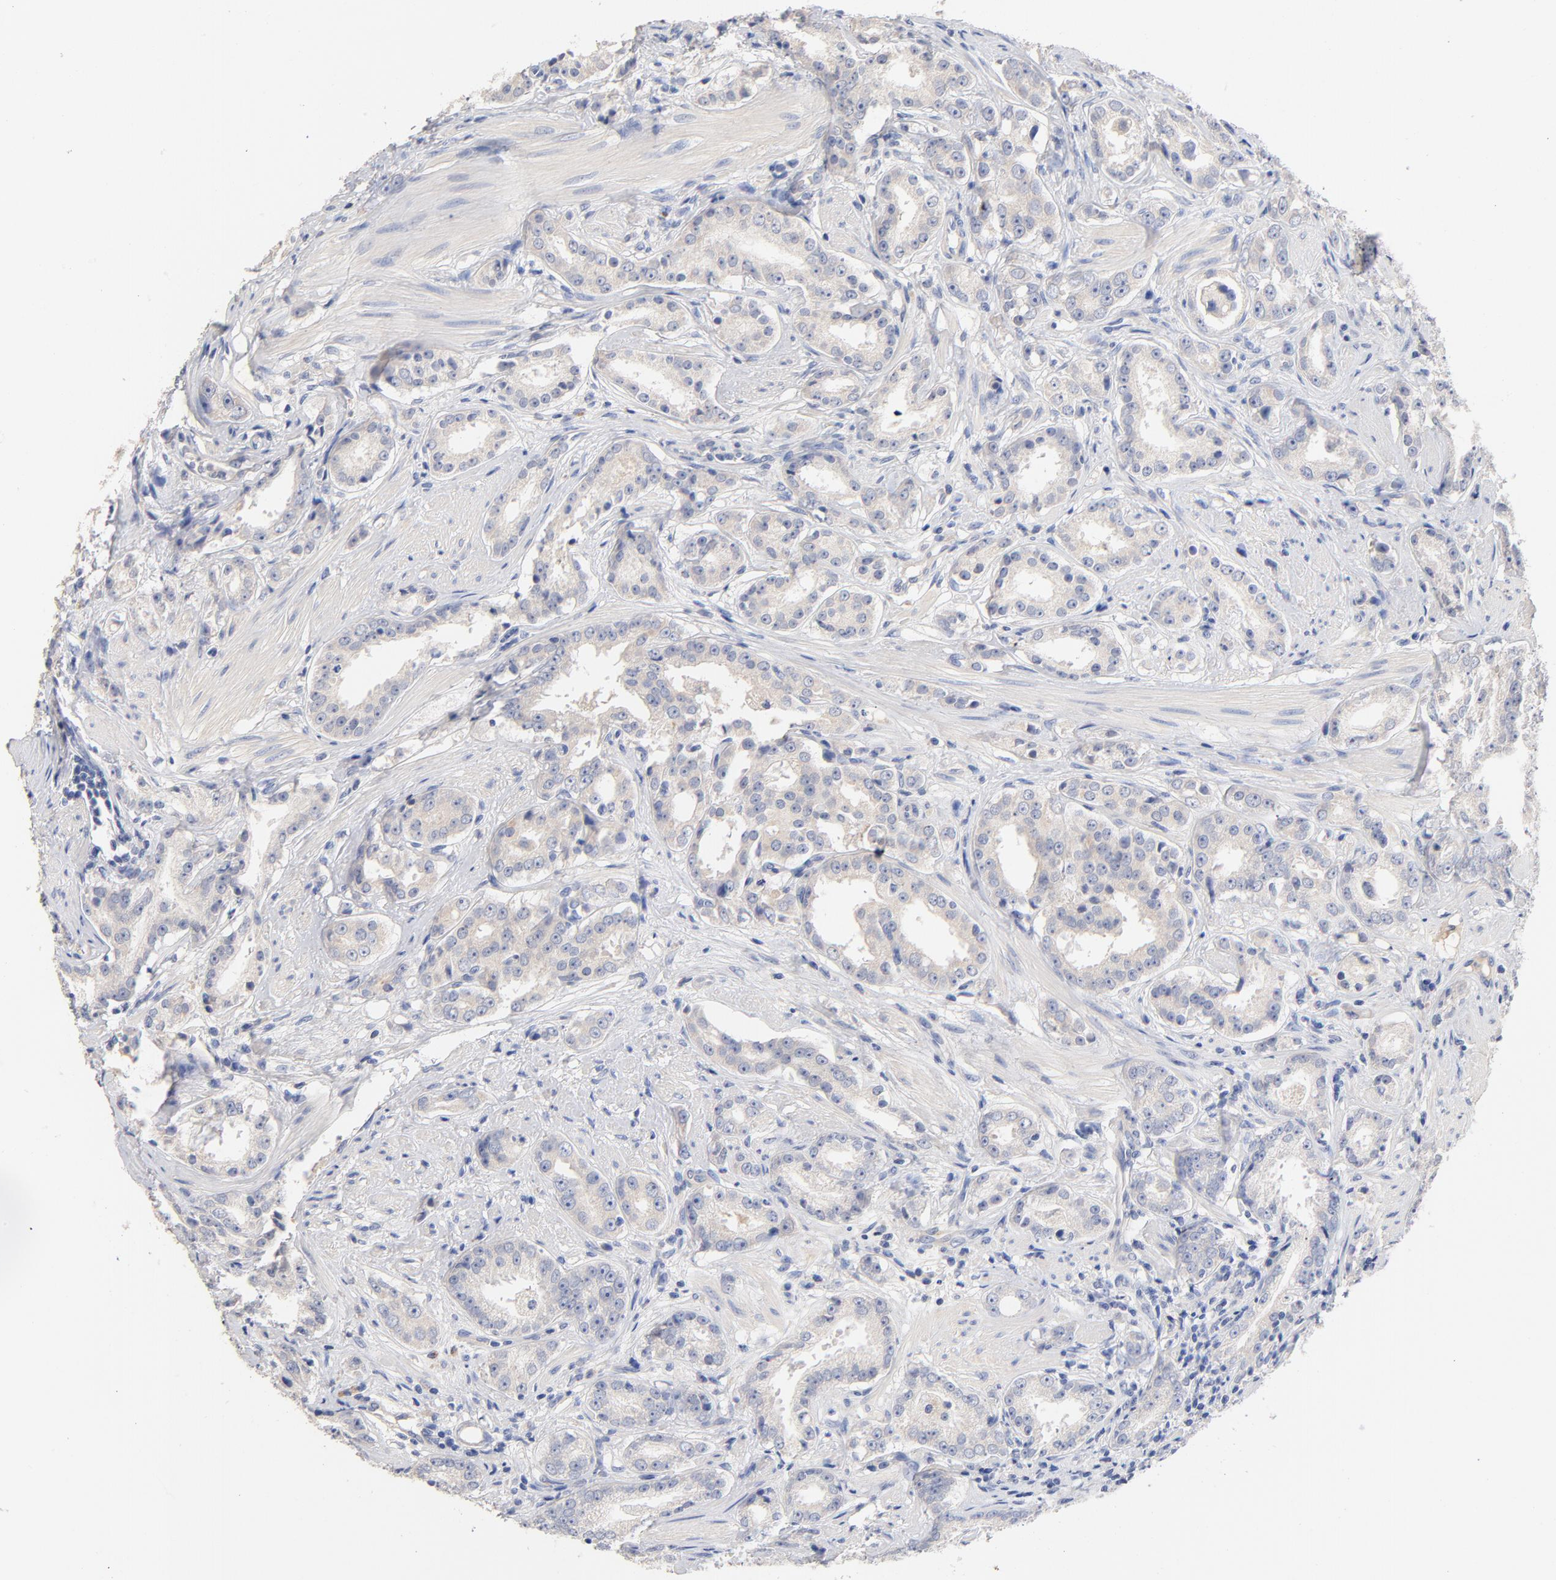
{"staining": {"intensity": "weak", "quantity": ">75%", "location": "cytoplasmic/membranous"}, "tissue": "prostate cancer", "cell_type": "Tumor cells", "image_type": "cancer", "snomed": [{"axis": "morphology", "description": "Adenocarcinoma, Medium grade"}, {"axis": "topography", "description": "Prostate"}], "caption": "IHC photomicrograph of neoplastic tissue: prostate medium-grade adenocarcinoma stained using IHC demonstrates low levels of weak protein expression localized specifically in the cytoplasmic/membranous of tumor cells, appearing as a cytoplasmic/membranous brown color.", "gene": "CPS1", "patient": {"sex": "male", "age": 53}}